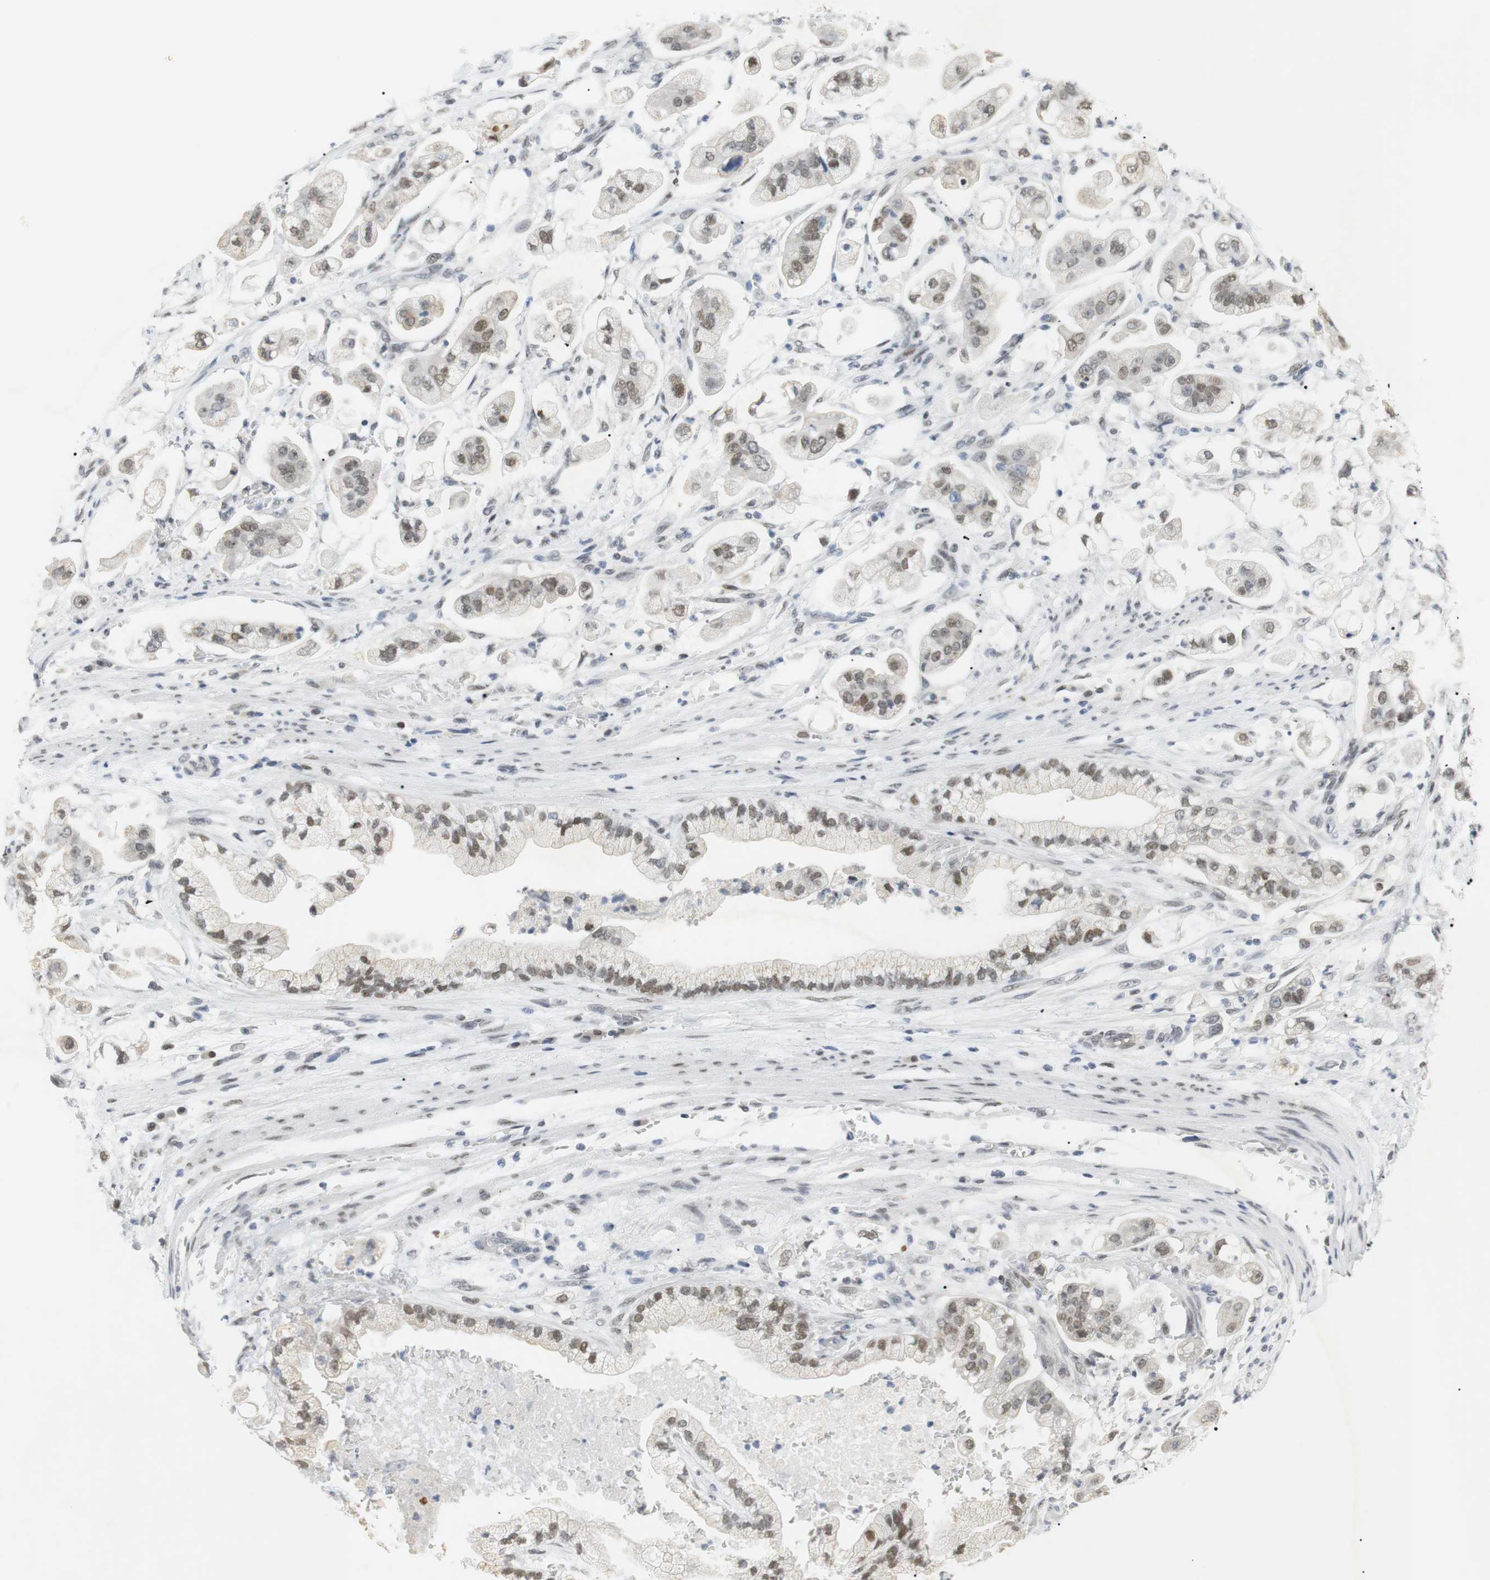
{"staining": {"intensity": "moderate", "quantity": "25%-75%", "location": "nuclear"}, "tissue": "stomach cancer", "cell_type": "Tumor cells", "image_type": "cancer", "snomed": [{"axis": "morphology", "description": "Adenocarcinoma, NOS"}, {"axis": "topography", "description": "Stomach"}], "caption": "Brown immunohistochemical staining in adenocarcinoma (stomach) demonstrates moderate nuclear positivity in approximately 25%-75% of tumor cells. The staining is performed using DAB brown chromogen to label protein expression. The nuclei are counter-stained blue using hematoxylin.", "gene": "BMI1", "patient": {"sex": "male", "age": 62}}